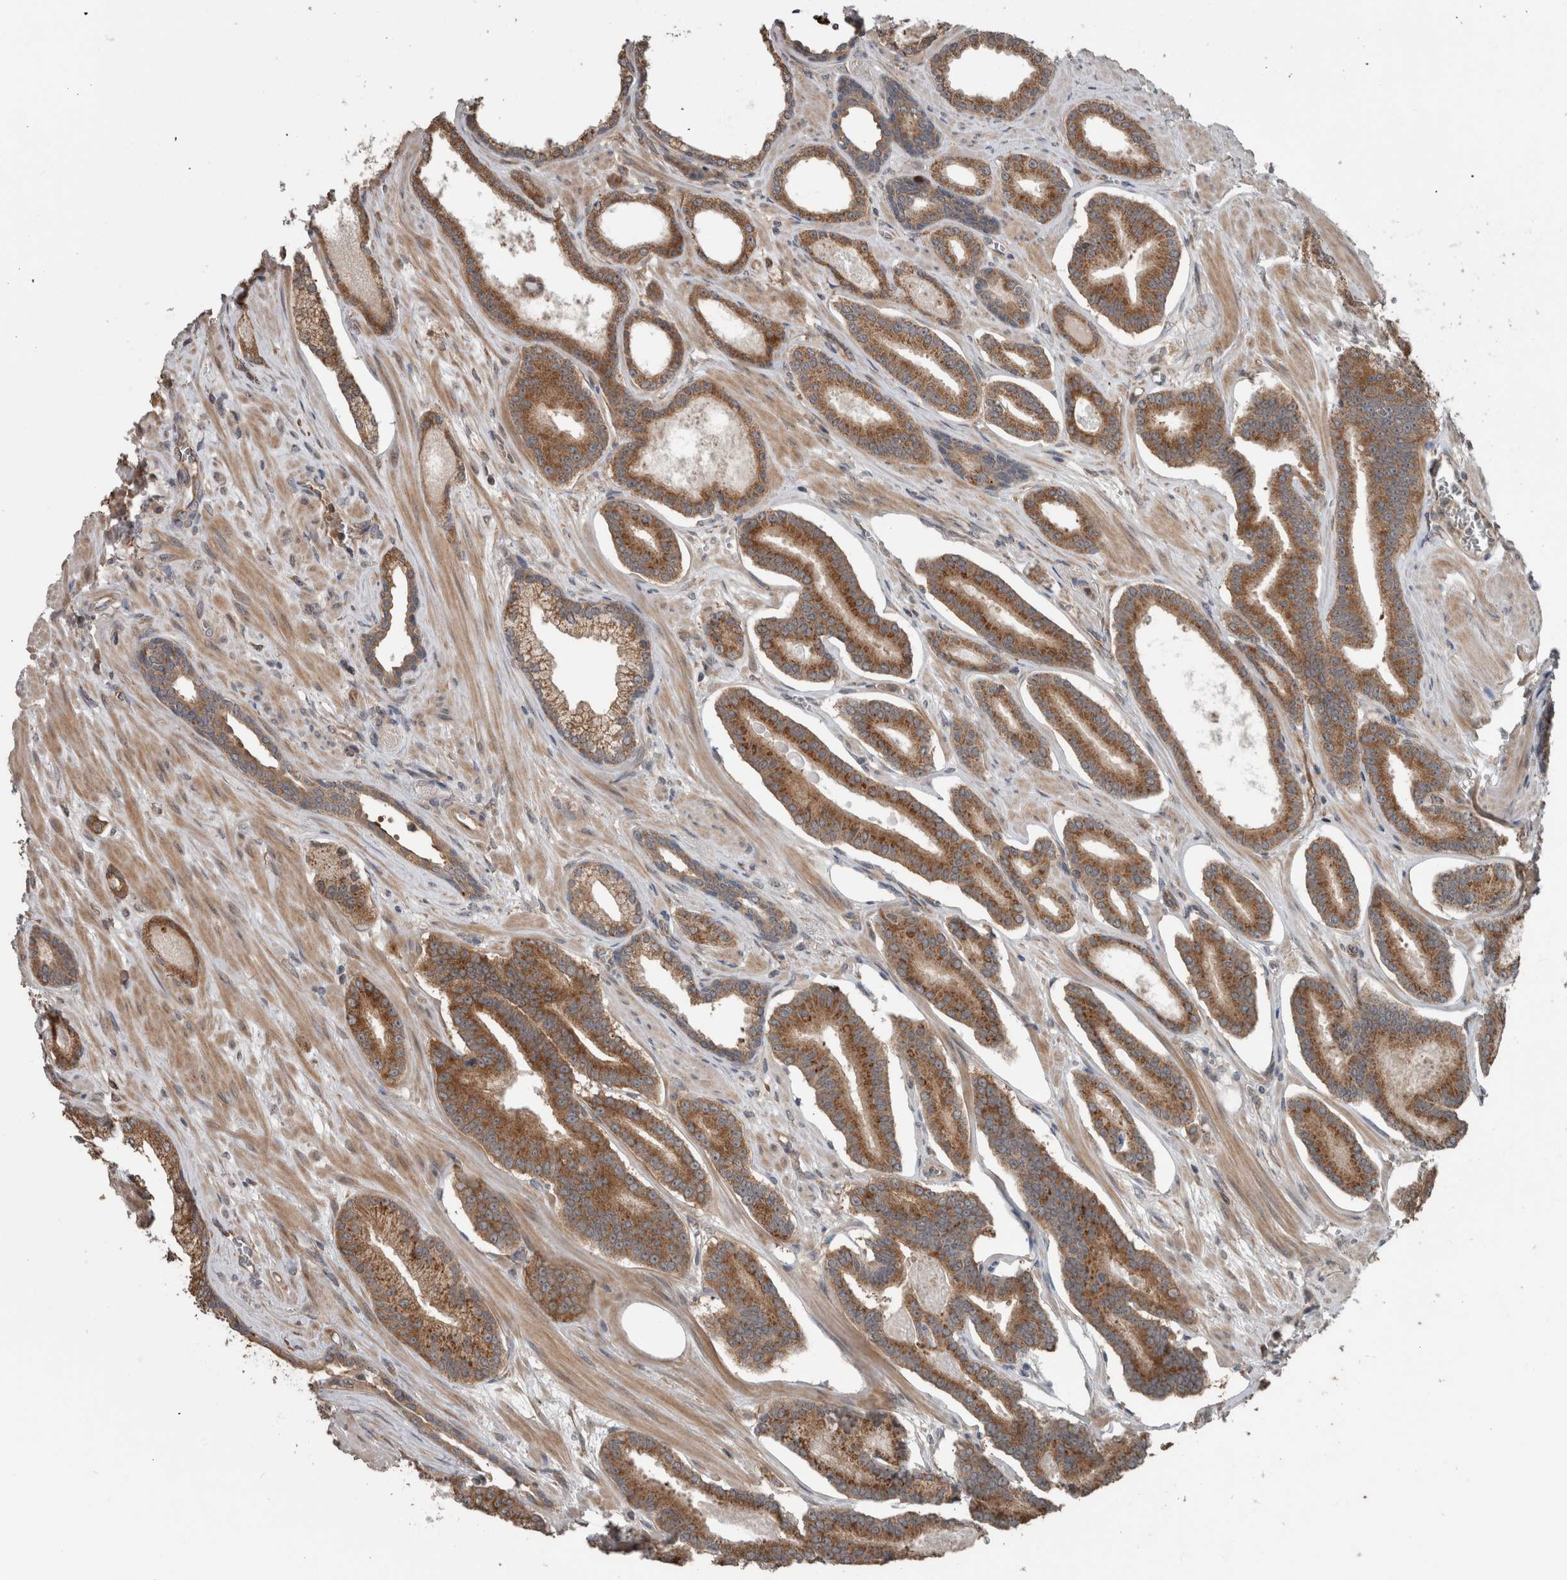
{"staining": {"intensity": "moderate", "quantity": ">75%", "location": "cytoplasmic/membranous"}, "tissue": "prostate cancer", "cell_type": "Tumor cells", "image_type": "cancer", "snomed": [{"axis": "morphology", "description": "Adenocarcinoma, Low grade"}, {"axis": "topography", "description": "Prostate"}], "caption": "Tumor cells demonstrate moderate cytoplasmic/membranous staining in about >75% of cells in low-grade adenocarcinoma (prostate).", "gene": "RIOK3", "patient": {"sex": "male", "age": 70}}